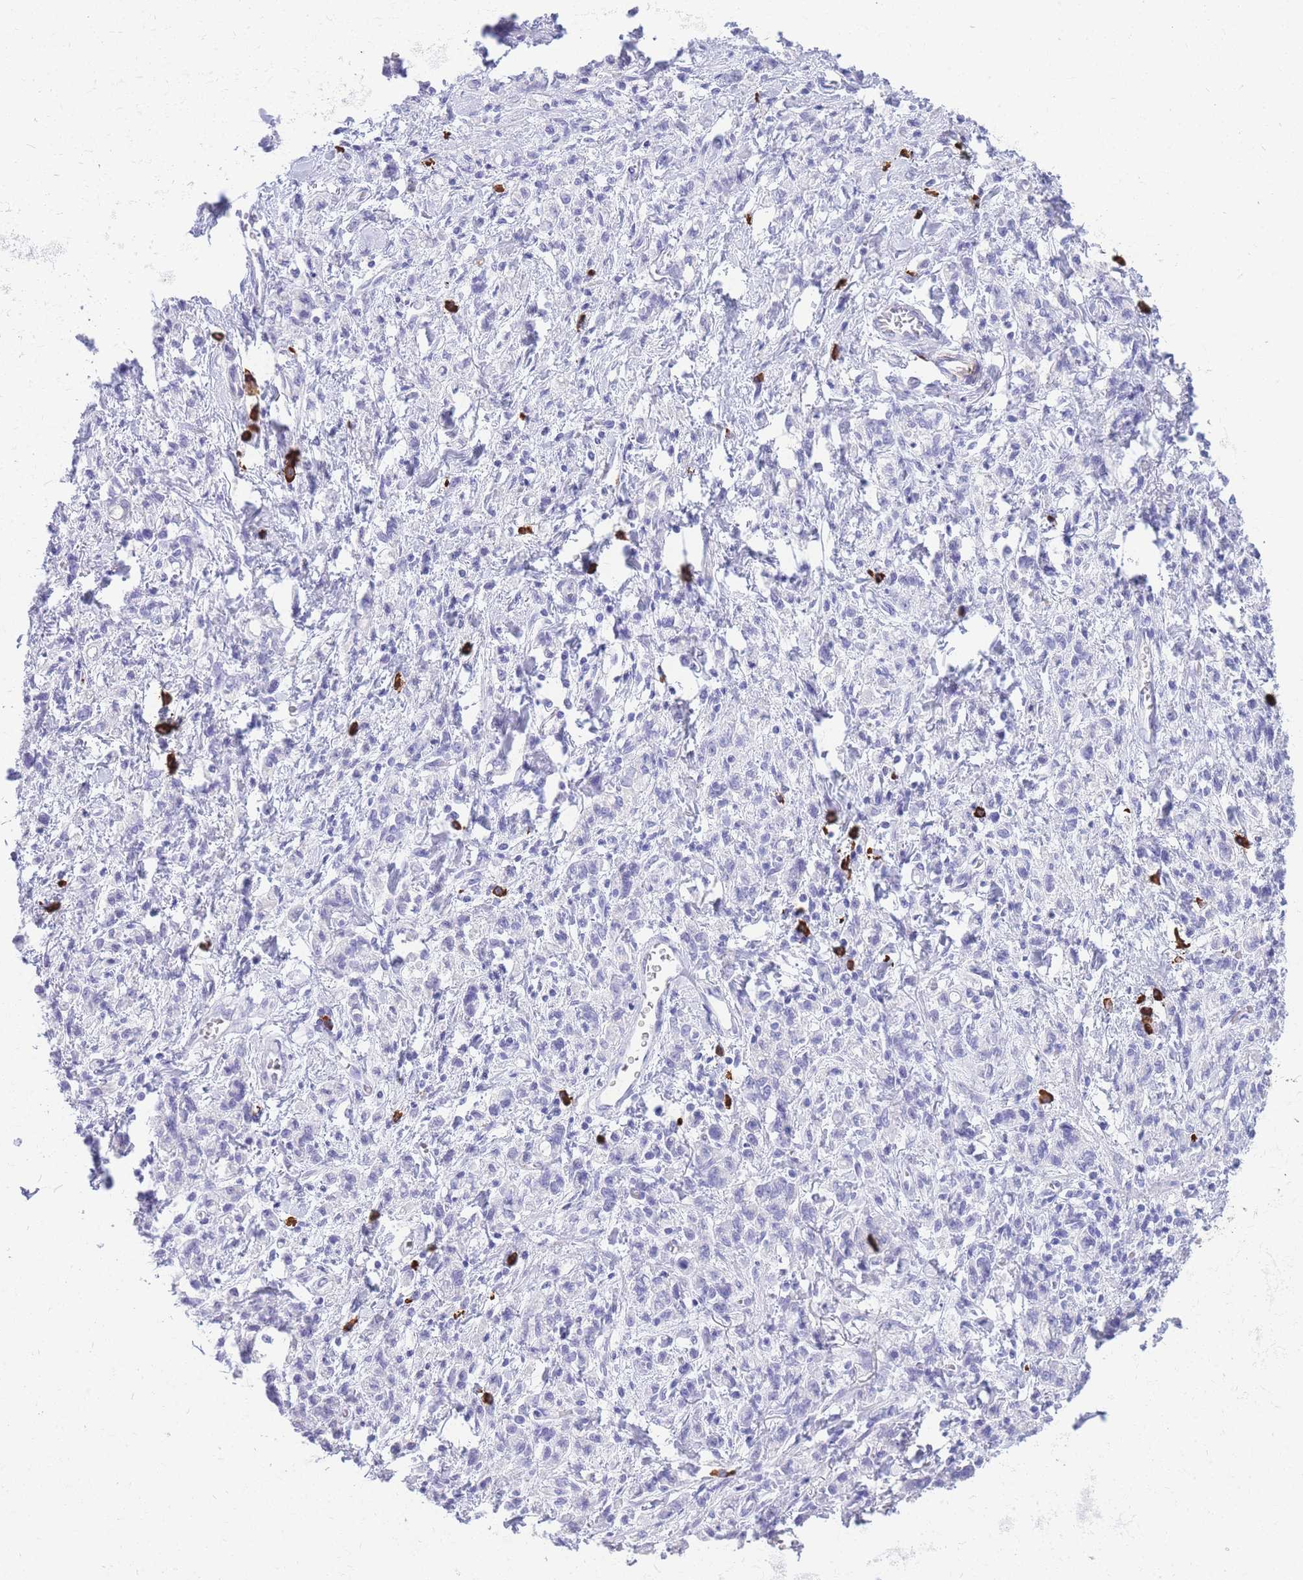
{"staining": {"intensity": "negative", "quantity": "none", "location": "none"}, "tissue": "stomach cancer", "cell_type": "Tumor cells", "image_type": "cancer", "snomed": [{"axis": "morphology", "description": "Adenocarcinoma, NOS"}, {"axis": "topography", "description": "Stomach"}], "caption": "An immunohistochemistry (IHC) histopathology image of stomach cancer (adenocarcinoma) is shown. There is no staining in tumor cells of stomach cancer (adenocarcinoma).", "gene": "ZFP62", "patient": {"sex": "male", "age": 77}}